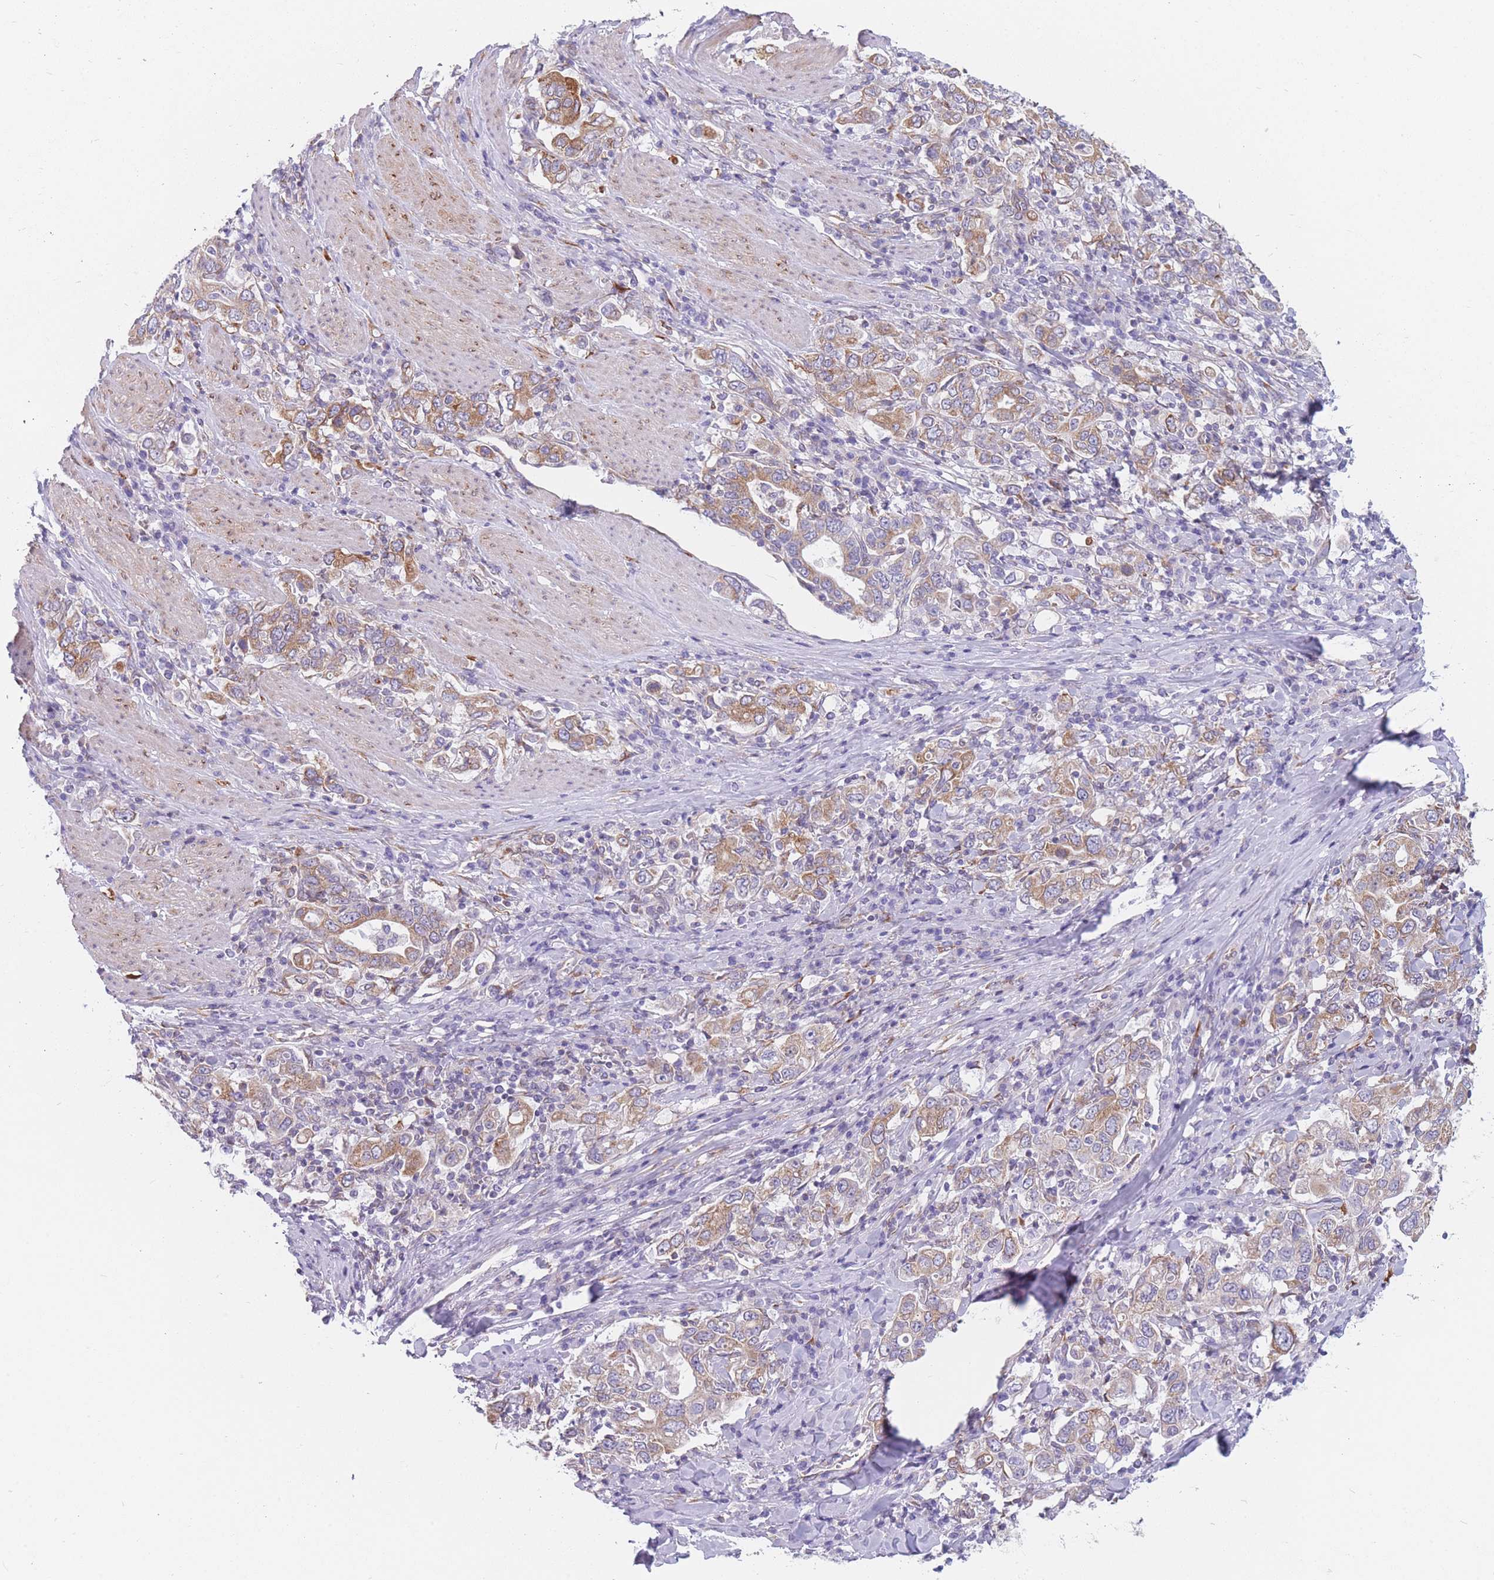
{"staining": {"intensity": "moderate", "quantity": ">75%", "location": "cytoplasmic/membranous"}, "tissue": "stomach cancer", "cell_type": "Tumor cells", "image_type": "cancer", "snomed": [{"axis": "morphology", "description": "Adenocarcinoma, NOS"}, {"axis": "topography", "description": "Stomach, upper"}], "caption": "The micrograph reveals staining of stomach cancer (adenocarcinoma), revealing moderate cytoplasmic/membranous protein expression (brown color) within tumor cells. (DAB = brown stain, brightfield microscopy at high magnification).", "gene": "AK9", "patient": {"sex": "male", "age": 62}}